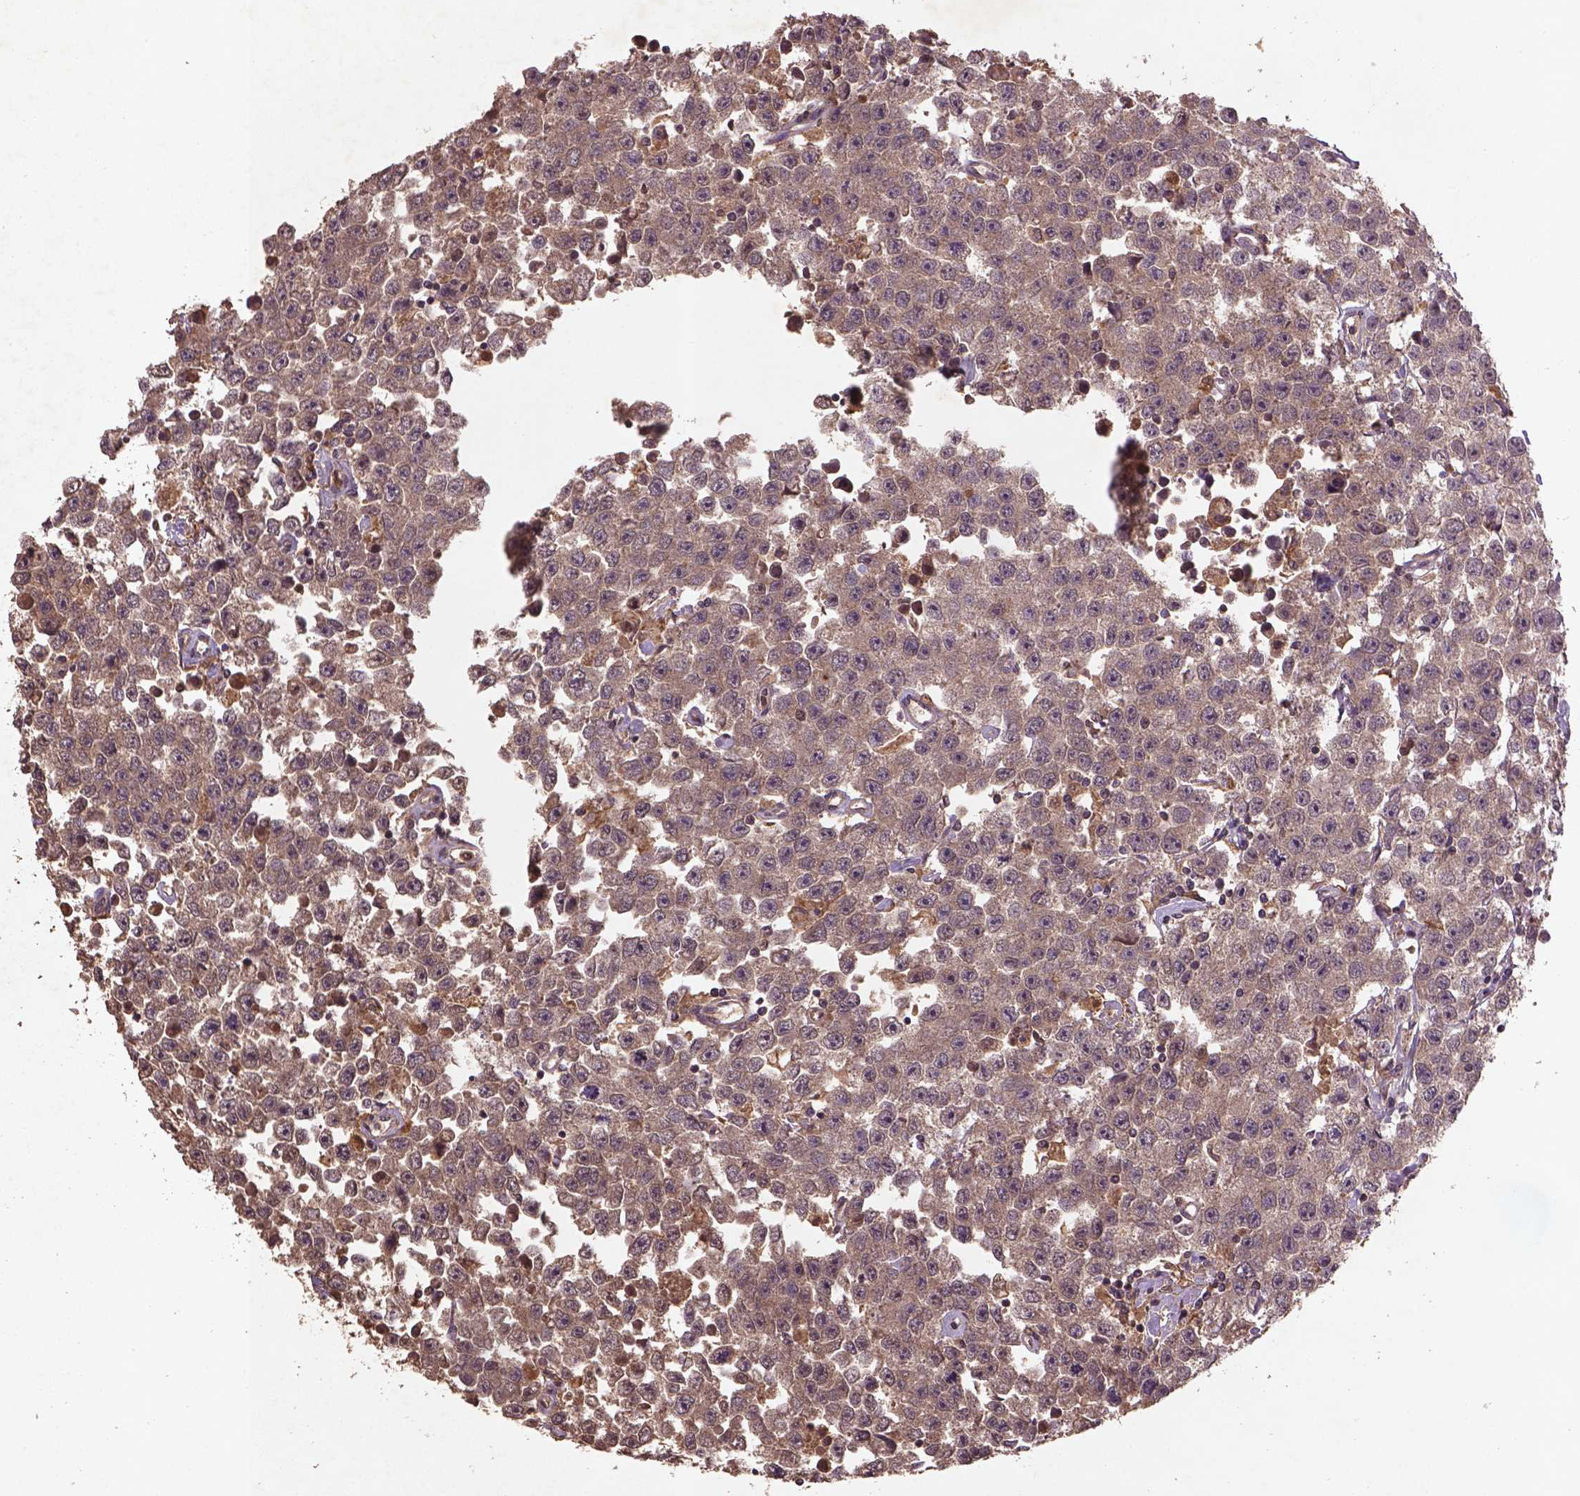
{"staining": {"intensity": "weak", "quantity": ">75%", "location": "cytoplasmic/membranous,nuclear"}, "tissue": "testis cancer", "cell_type": "Tumor cells", "image_type": "cancer", "snomed": [{"axis": "morphology", "description": "Seminoma, NOS"}, {"axis": "topography", "description": "Testis"}], "caption": "This image displays immunohistochemistry (IHC) staining of testis cancer (seminoma), with low weak cytoplasmic/membranous and nuclear expression in approximately >75% of tumor cells.", "gene": "NIPAL2", "patient": {"sex": "male", "age": 52}}